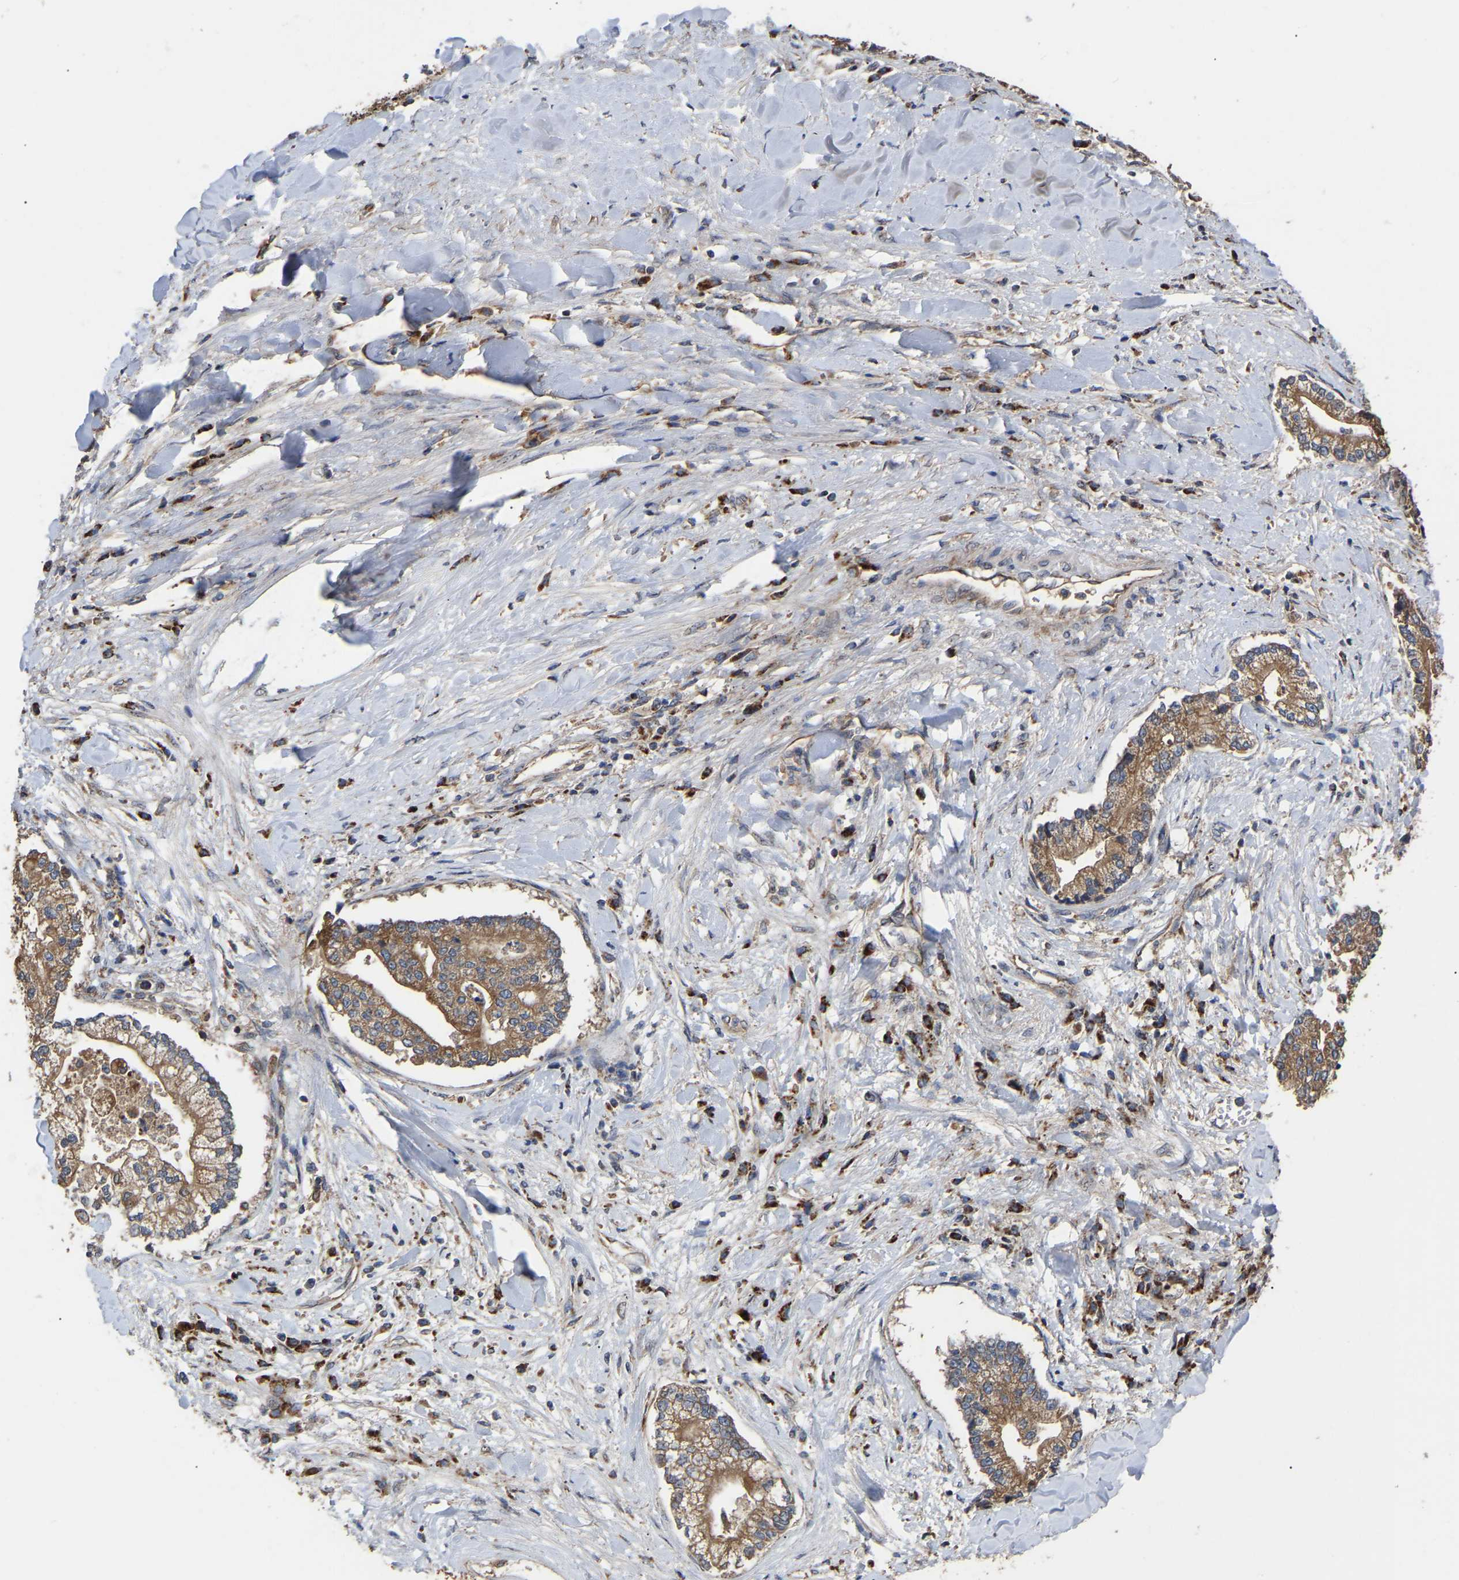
{"staining": {"intensity": "moderate", "quantity": ">75%", "location": "cytoplasmic/membranous"}, "tissue": "liver cancer", "cell_type": "Tumor cells", "image_type": "cancer", "snomed": [{"axis": "morphology", "description": "Cholangiocarcinoma"}, {"axis": "topography", "description": "Liver"}], "caption": "This micrograph displays cholangiocarcinoma (liver) stained with IHC to label a protein in brown. The cytoplasmic/membranous of tumor cells show moderate positivity for the protein. Nuclei are counter-stained blue.", "gene": "GCC1", "patient": {"sex": "male", "age": 50}}